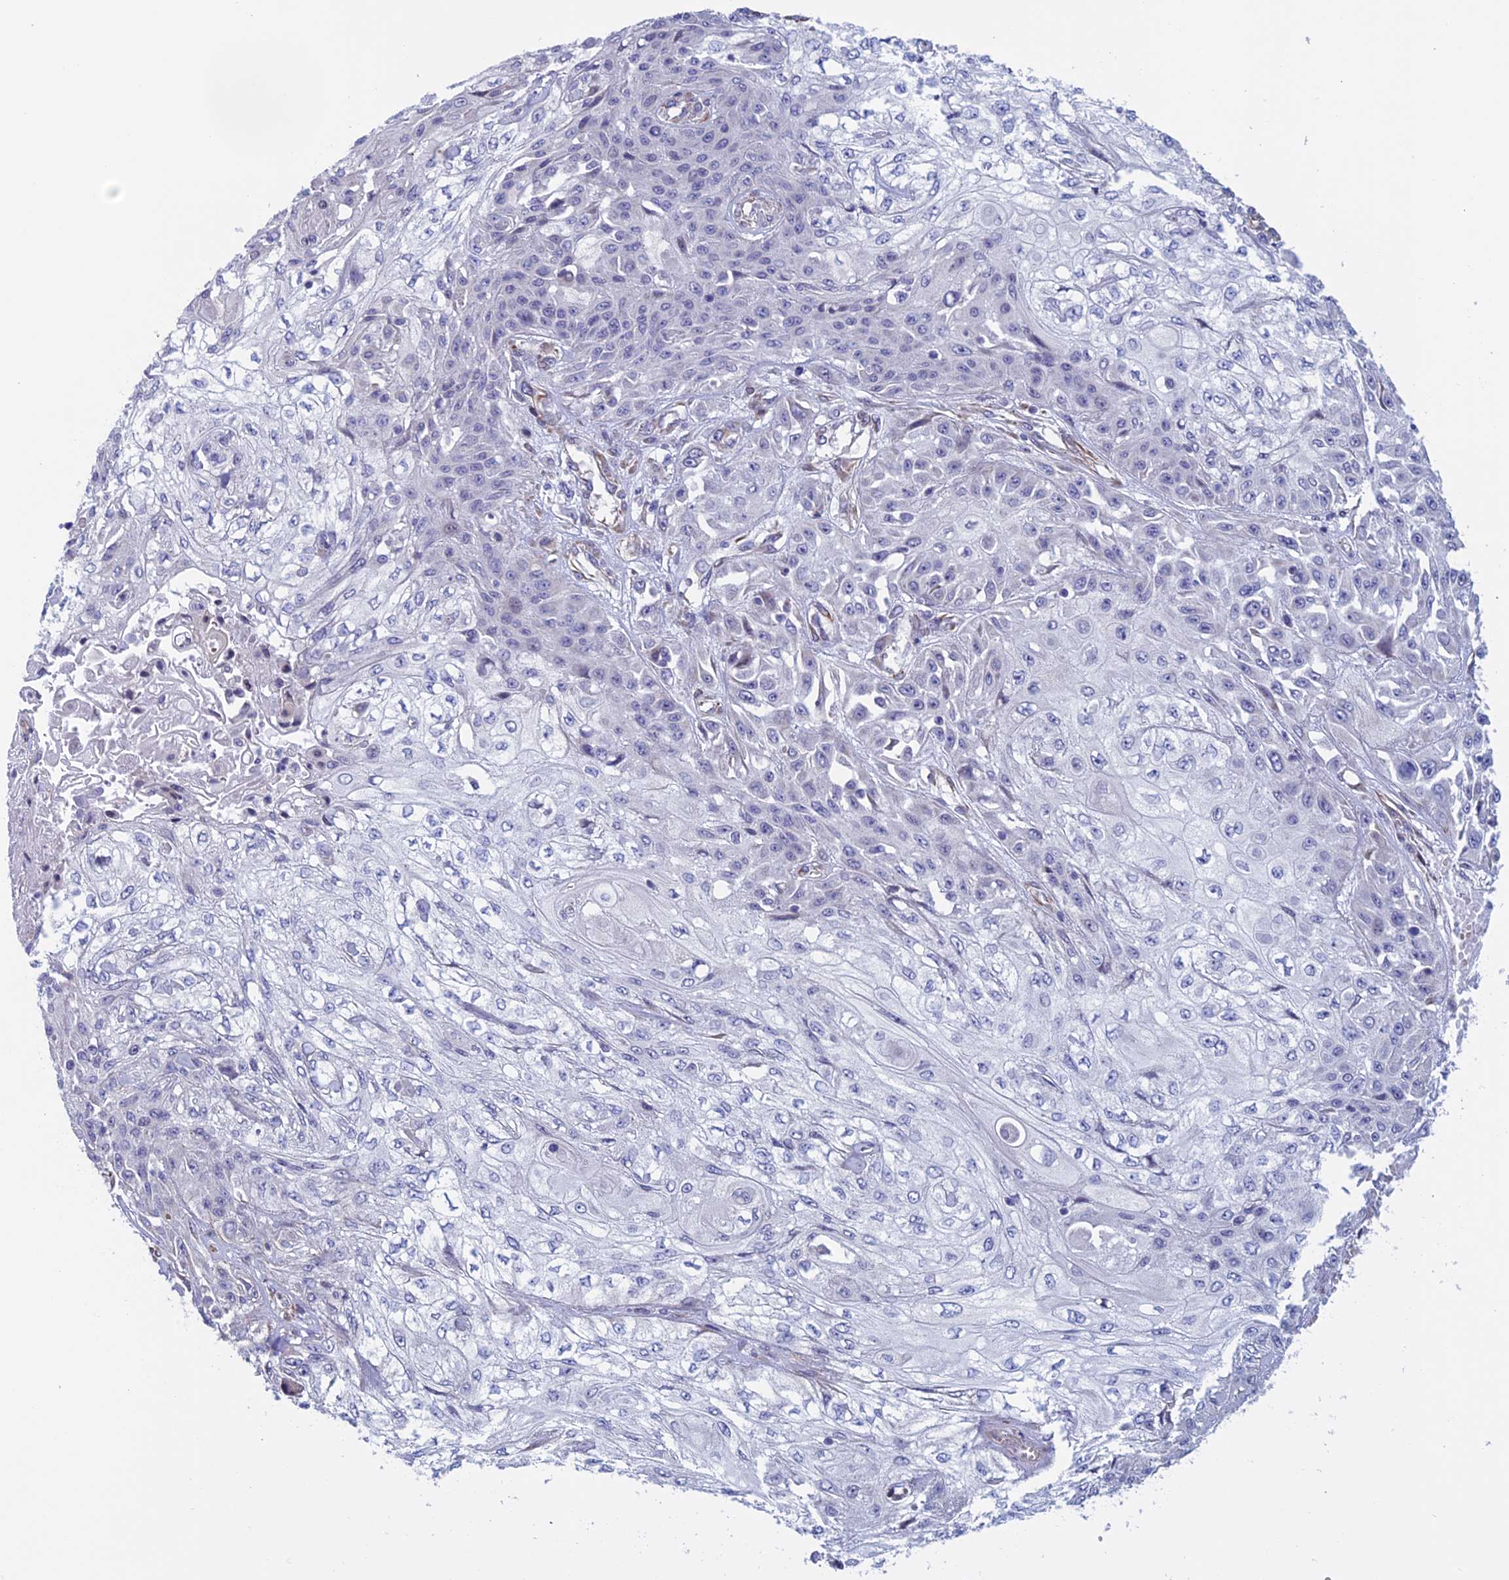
{"staining": {"intensity": "negative", "quantity": "none", "location": "none"}, "tissue": "skin cancer", "cell_type": "Tumor cells", "image_type": "cancer", "snomed": [{"axis": "morphology", "description": "Squamous cell carcinoma, NOS"}, {"axis": "morphology", "description": "Squamous cell carcinoma, metastatic, NOS"}, {"axis": "topography", "description": "Skin"}, {"axis": "topography", "description": "Lymph node"}], "caption": "This is a micrograph of immunohistochemistry staining of skin cancer, which shows no staining in tumor cells. (DAB (3,3'-diaminobenzidine) immunohistochemistry, high magnification).", "gene": "BCL2L10", "patient": {"sex": "male", "age": 75}}